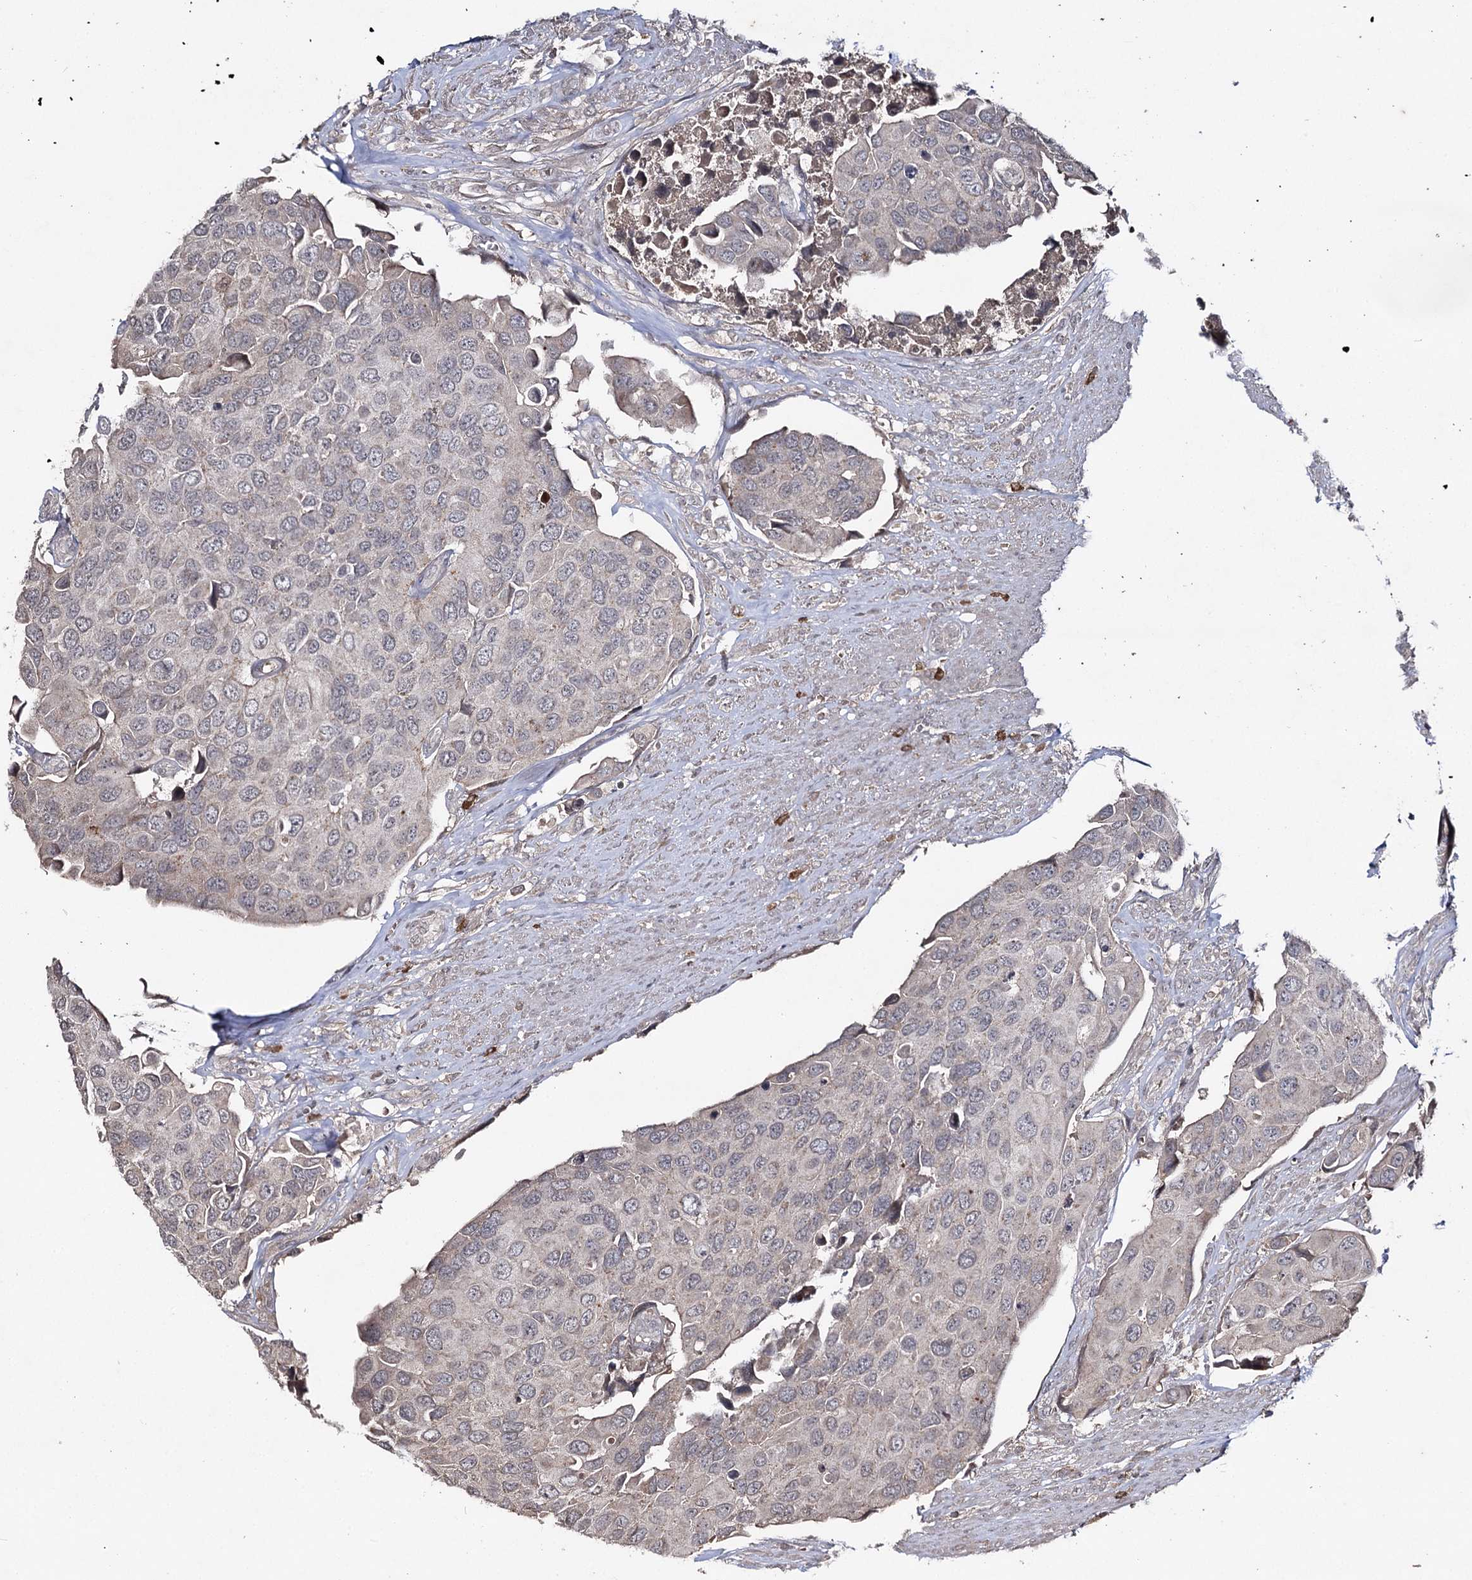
{"staining": {"intensity": "negative", "quantity": "none", "location": "none"}, "tissue": "urothelial cancer", "cell_type": "Tumor cells", "image_type": "cancer", "snomed": [{"axis": "morphology", "description": "Urothelial carcinoma, High grade"}, {"axis": "topography", "description": "Urinary bladder"}], "caption": "An immunohistochemistry (IHC) histopathology image of urothelial cancer is shown. There is no staining in tumor cells of urothelial cancer. (DAB (3,3'-diaminobenzidine) immunohistochemistry (IHC), high magnification).", "gene": "SYNGR3", "patient": {"sex": "male", "age": 74}}